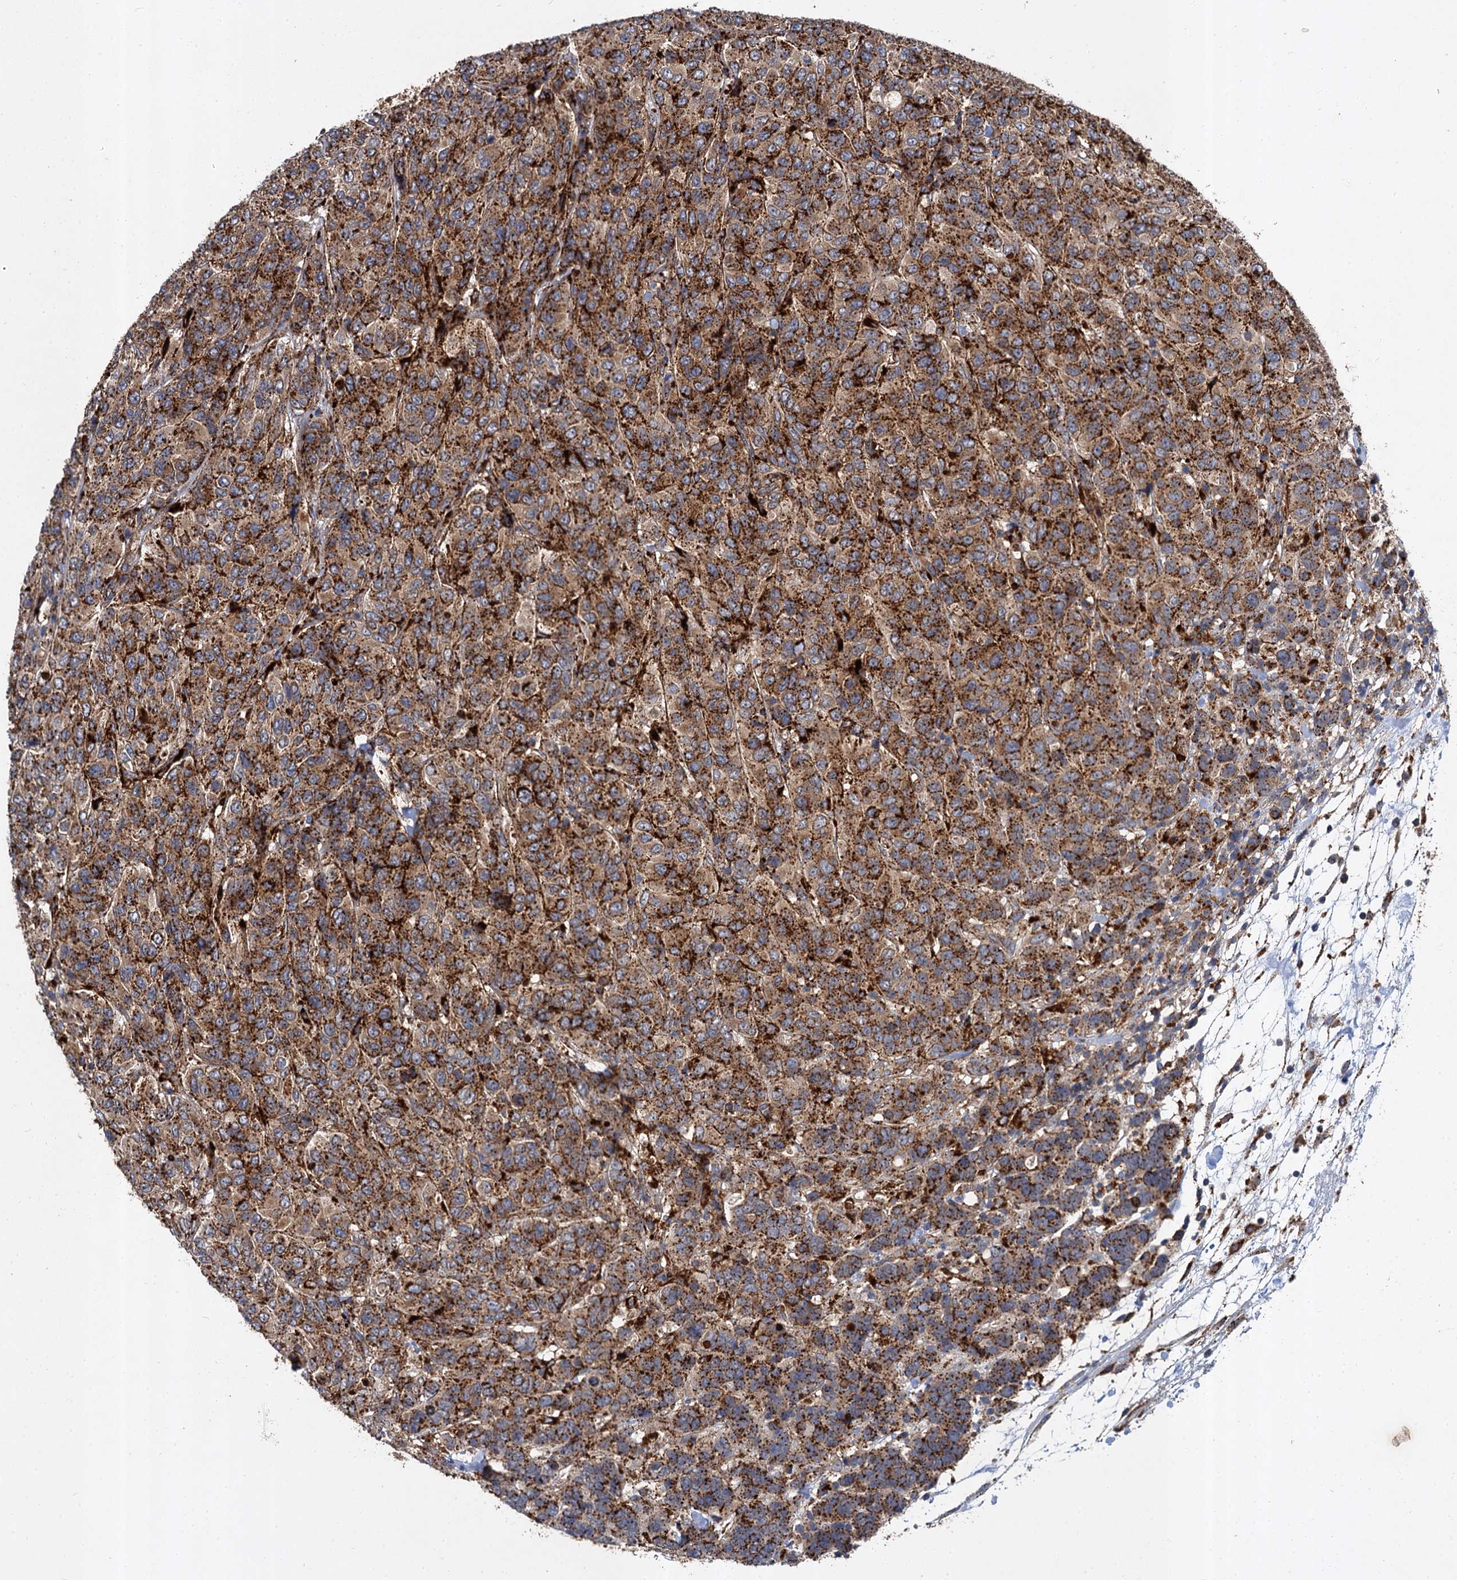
{"staining": {"intensity": "strong", "quantity": ">75%", "location": "cytoplasmic/membranous"}, "tissue": "breast cancer", "cell_type": "Tumor cells", "image_type": "cancer", "snomed": [{"axis": "morphology", "description": "Duct carcinoma"}, {"axis": "topography", "description": "Breast"}], "caption": "Breast cancer (intraductal carcinoma) stained with a protein marker demonstrates strong staining in tumor cells.", "gene": "GBA1", "patient": {"sex": "female", "age": 55}}